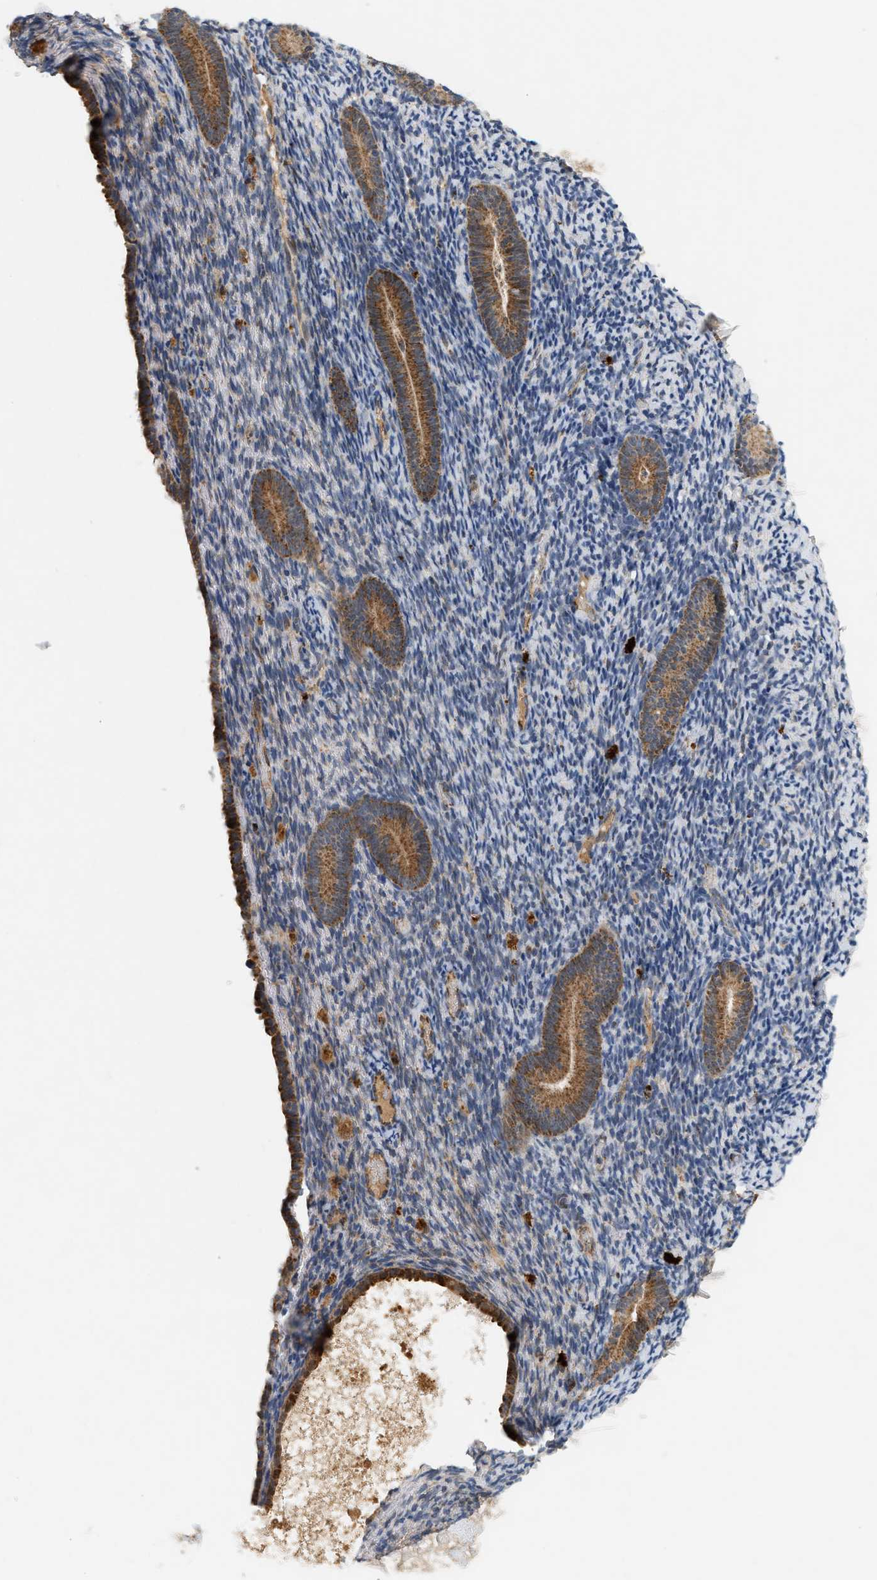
{"staining": {"intensity": "weak", "quantity": "25%-75%", "location": "cytoplasmic/membranous"}, "tissue": "endometrium", "cell_type": "Cells in endometrial stroma", "image_type": "normal", "snomed": [{"axis": "morphology", "description": "Normal tissue, NOS"}, {"axis": "topography", "description": "Endometrium"}], "caption": "Immunohistochemistry of unremarkable human endometrium exhibits low levels of weak cytoplasmic/membranous expression in approximately 25%-75% of cells in endometrial stroma.", "gene": "MCU", "patient": {"sex": "female", "age": 51}}